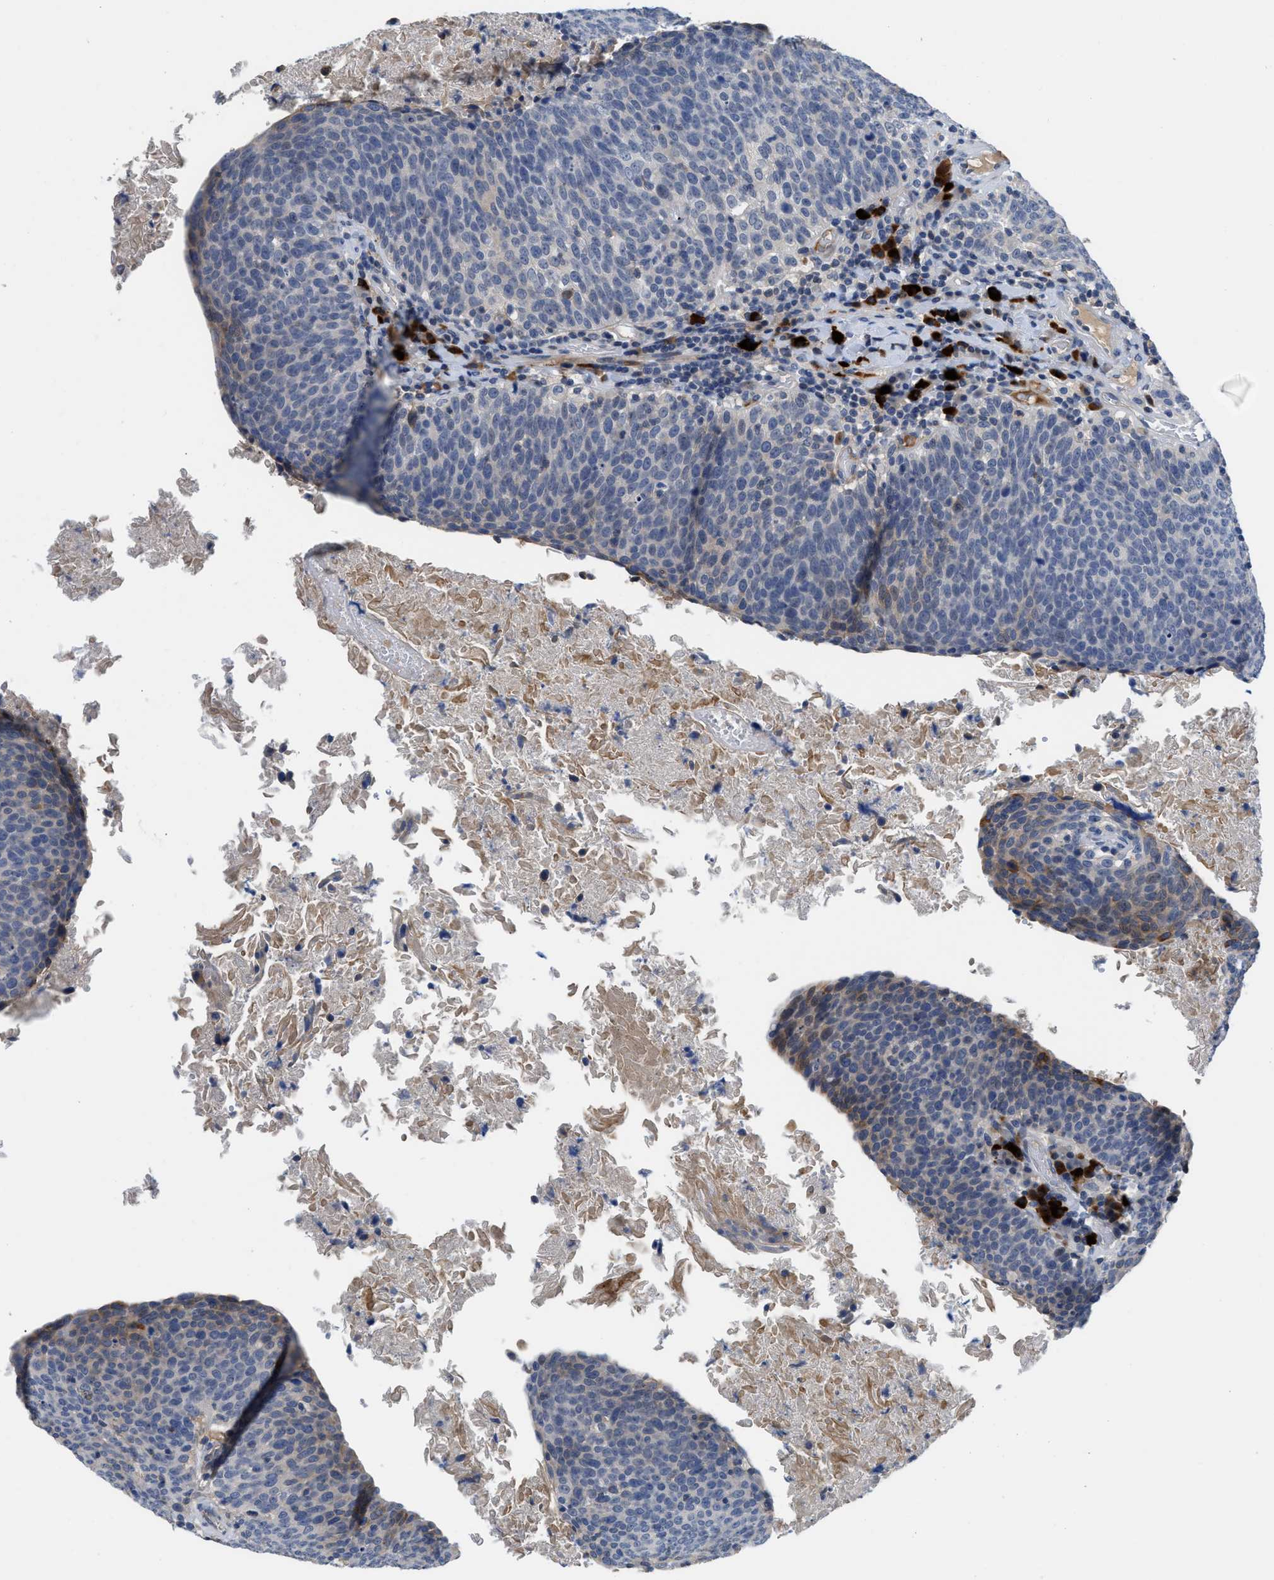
{"staining": {"intensity": "negative", "quantity": "none", "location": "none"}, "tissue": "head and neck cancer", "cell_type": "Tumor cells", "image_type": "cancer", "snomed": [{"axis": "morphology", "description": "Squamous cell carcinoma, NOS"}, {"axis": "morphology", "description": "Squamous cell carcinoma, metastatic, NOS"}, {"axis": "topography", "description": "Lymph node"}, {"axis": "topography", "description": "Head-Neck"}], "caption": "This histopathology image is of head and neck cancer (metastatic squamous cell carcinoma) stained with IHC to label a protein in brown with the nuclei are counter-stained blue. There is no expression in tumor cells.", "gene": "OR9K2", "patient": {"sex": "male", "age": 62}}